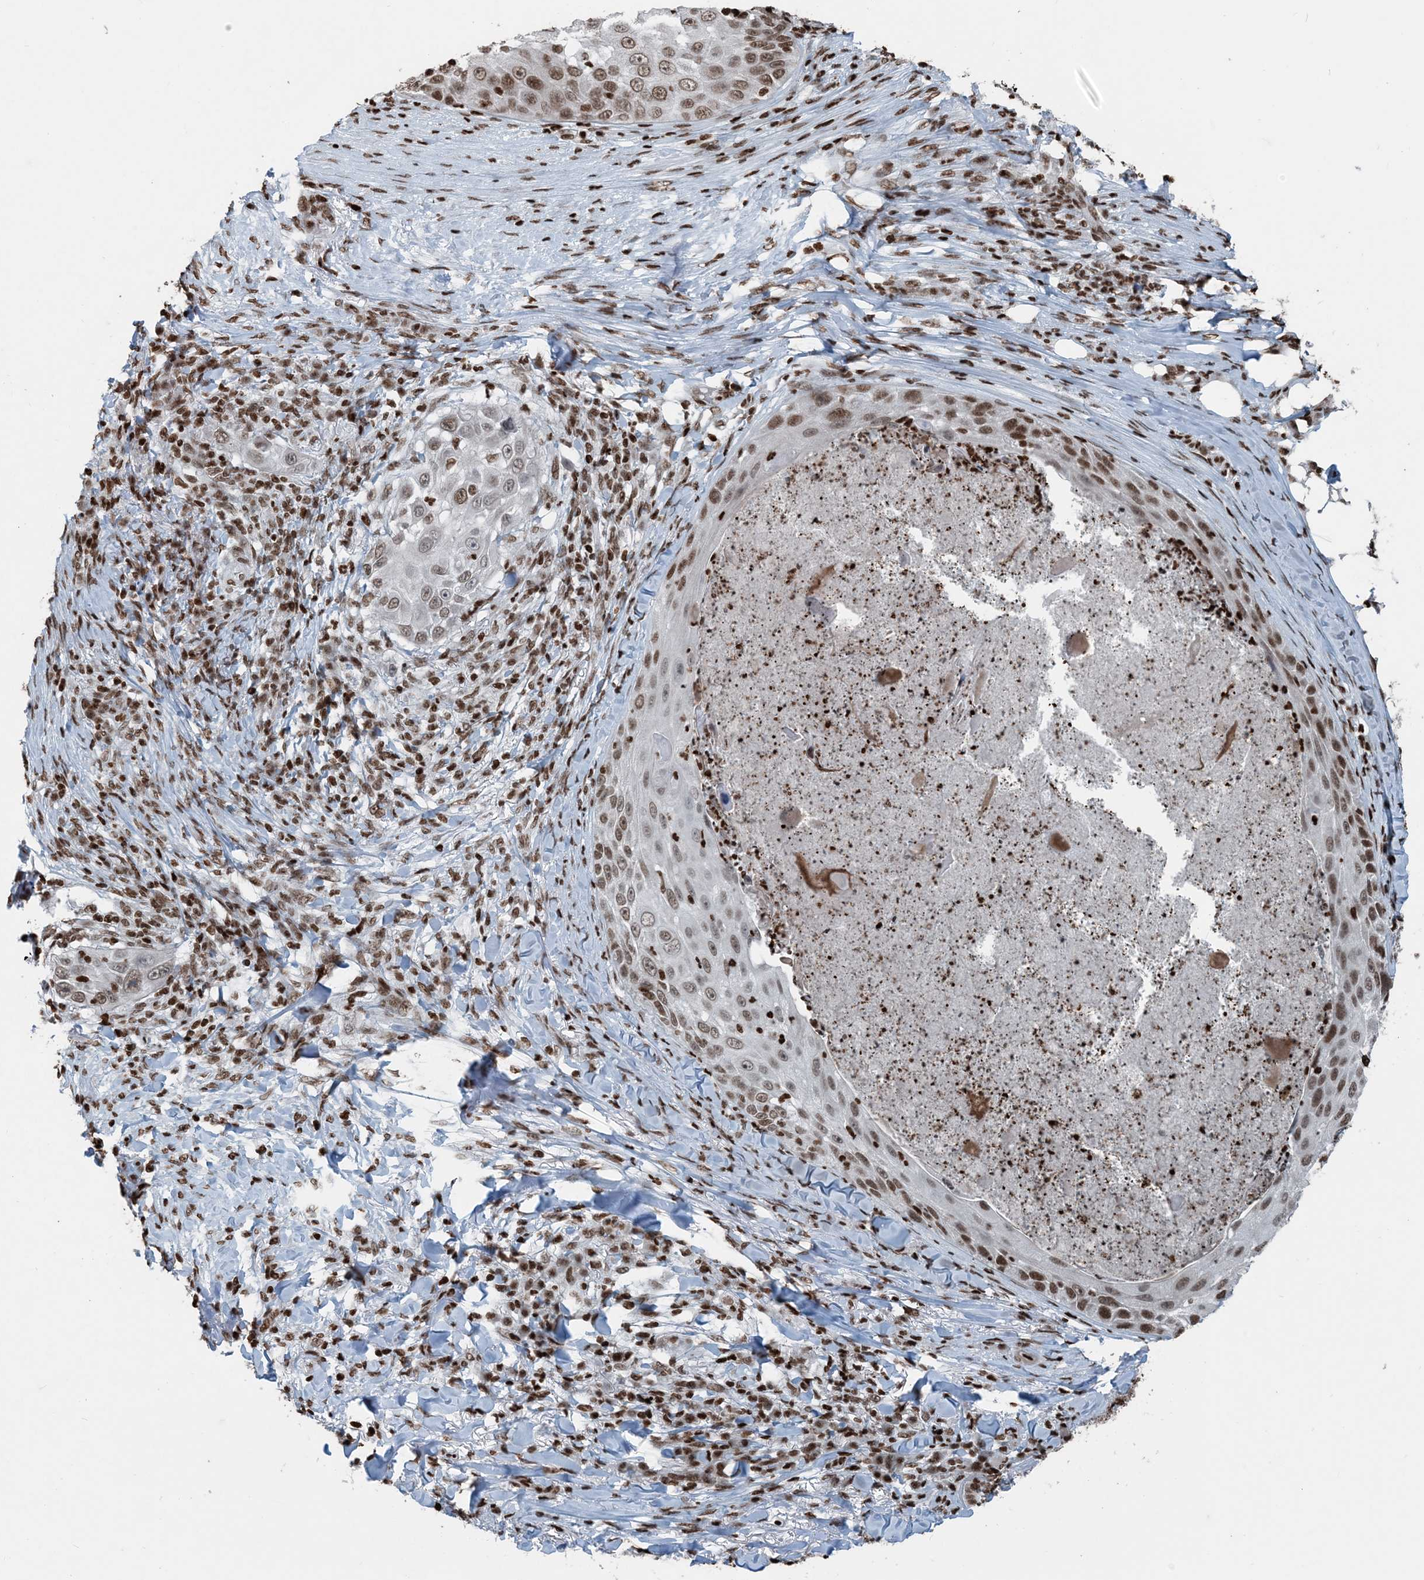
{"staining": {"intensity": "moderate", "quantity": ">75%", "location": "nuclear"}, "tissue": "skin cancer", "cell_type": "Tumor cells", "image_type": "cancer", "snomed": [{"axis": "morphology", "description": "Squamous cell carcinoma, NOS"}, {"axis": "topography", "description": "Skin"}], "caption": "Human skin cancer (squamous cell carcinoma) stained for a protein (brown) displays moderate nuclear positive positivity in approximately >75% of tumor cells.", "gene": "H3-3B", "patient": {"sex": "female", "age": 44}}